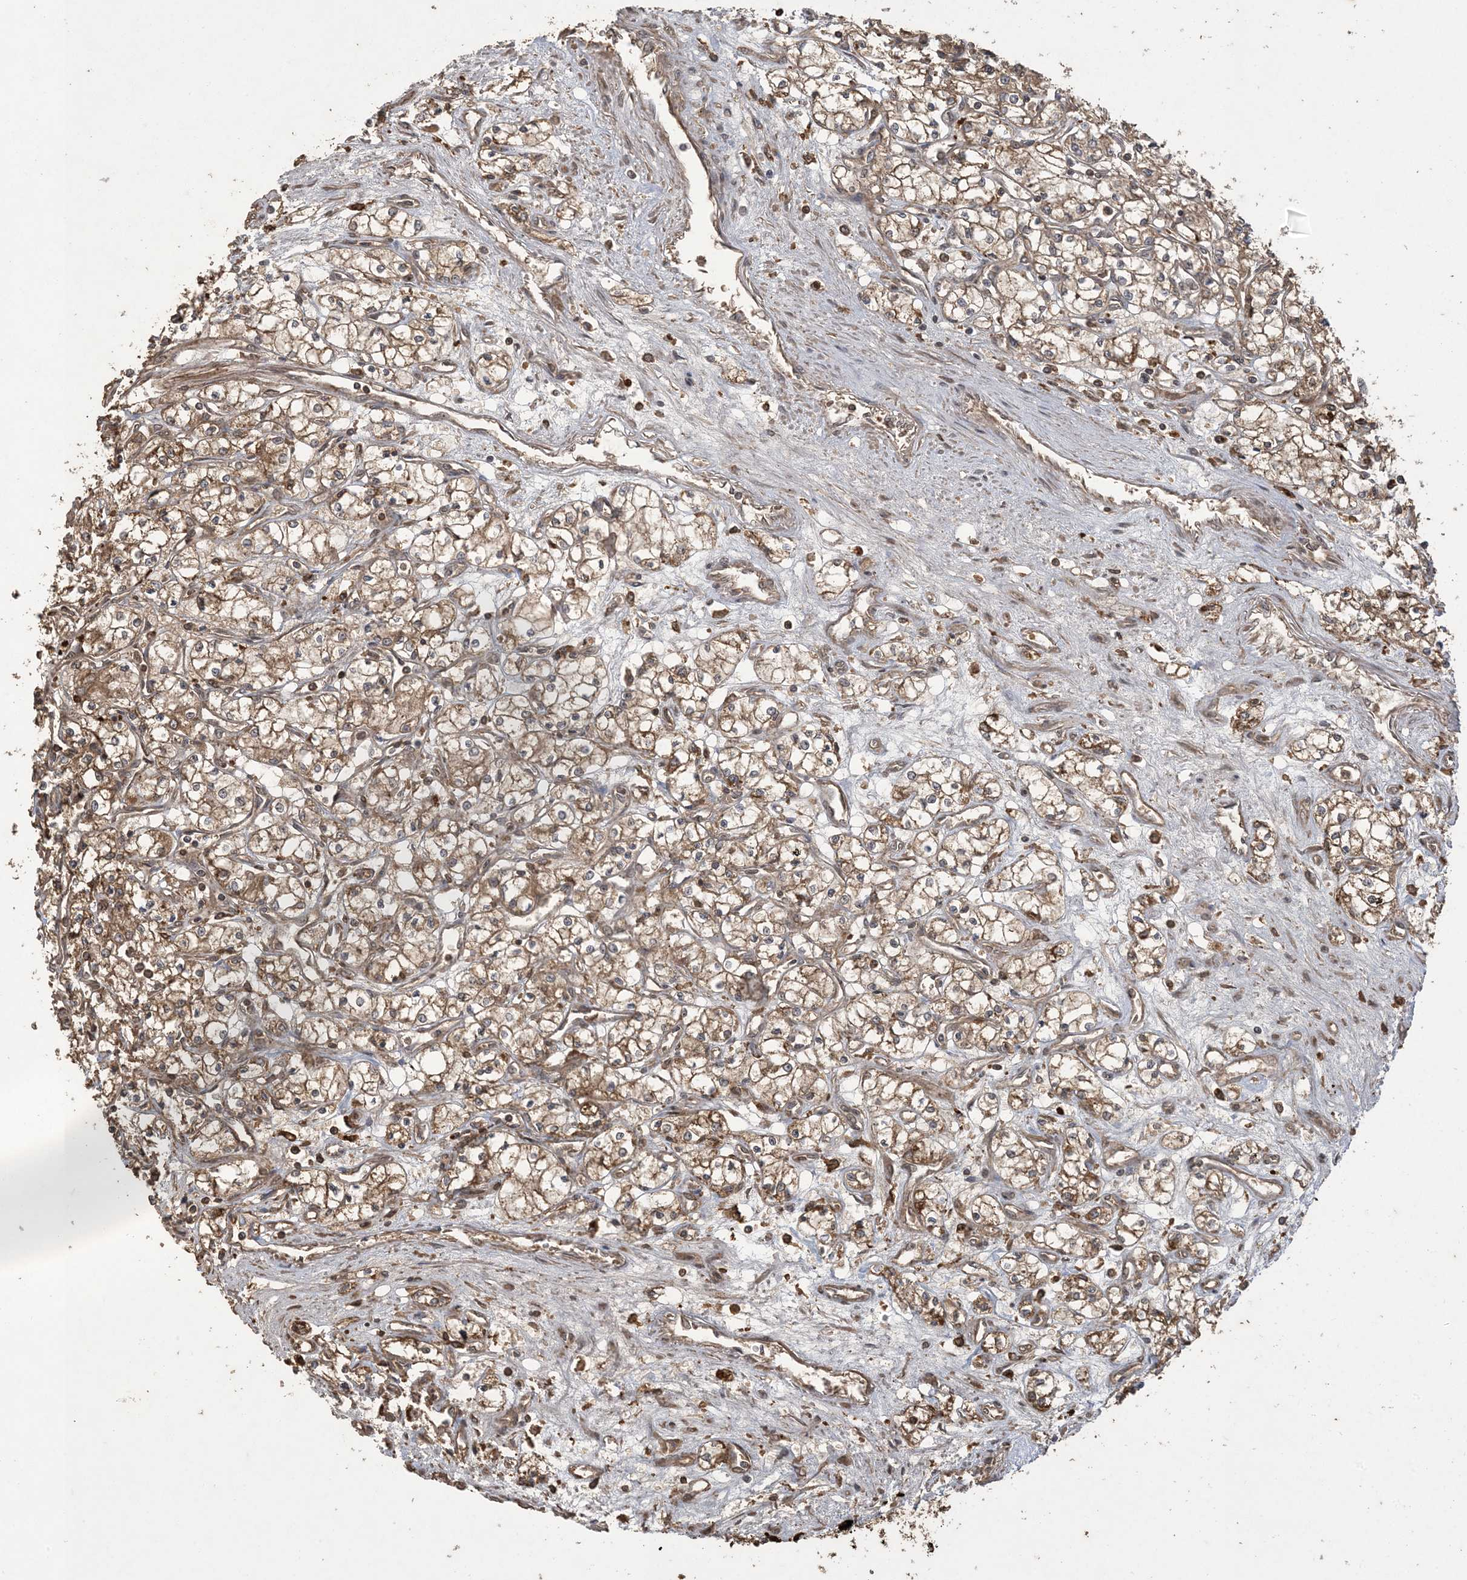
{"staining": {"intensity": "moderate", "quantity": ">75%", "location": "cytoplasmic/membranous"}, "tissue": "renal cancer", "cell_type": "Tumor cells", "image_type": "cancer", "snomed": [{"axis": "morphology", "description": "Adenocarcinoma, NOS"}, {"axis": "topography", "description": "Kidney"}], "caption": "Immunohistochemistry (IHC) (DAB (3,3'-diaminobenzidine)) staining of renal cancer (adenocarcinoma) shows moderate cytoplasmic/membranous protein staining in about >75% of tumor cells.", "gene": "EFCAB8", "patient": {"sex": "male", "age": 59}}